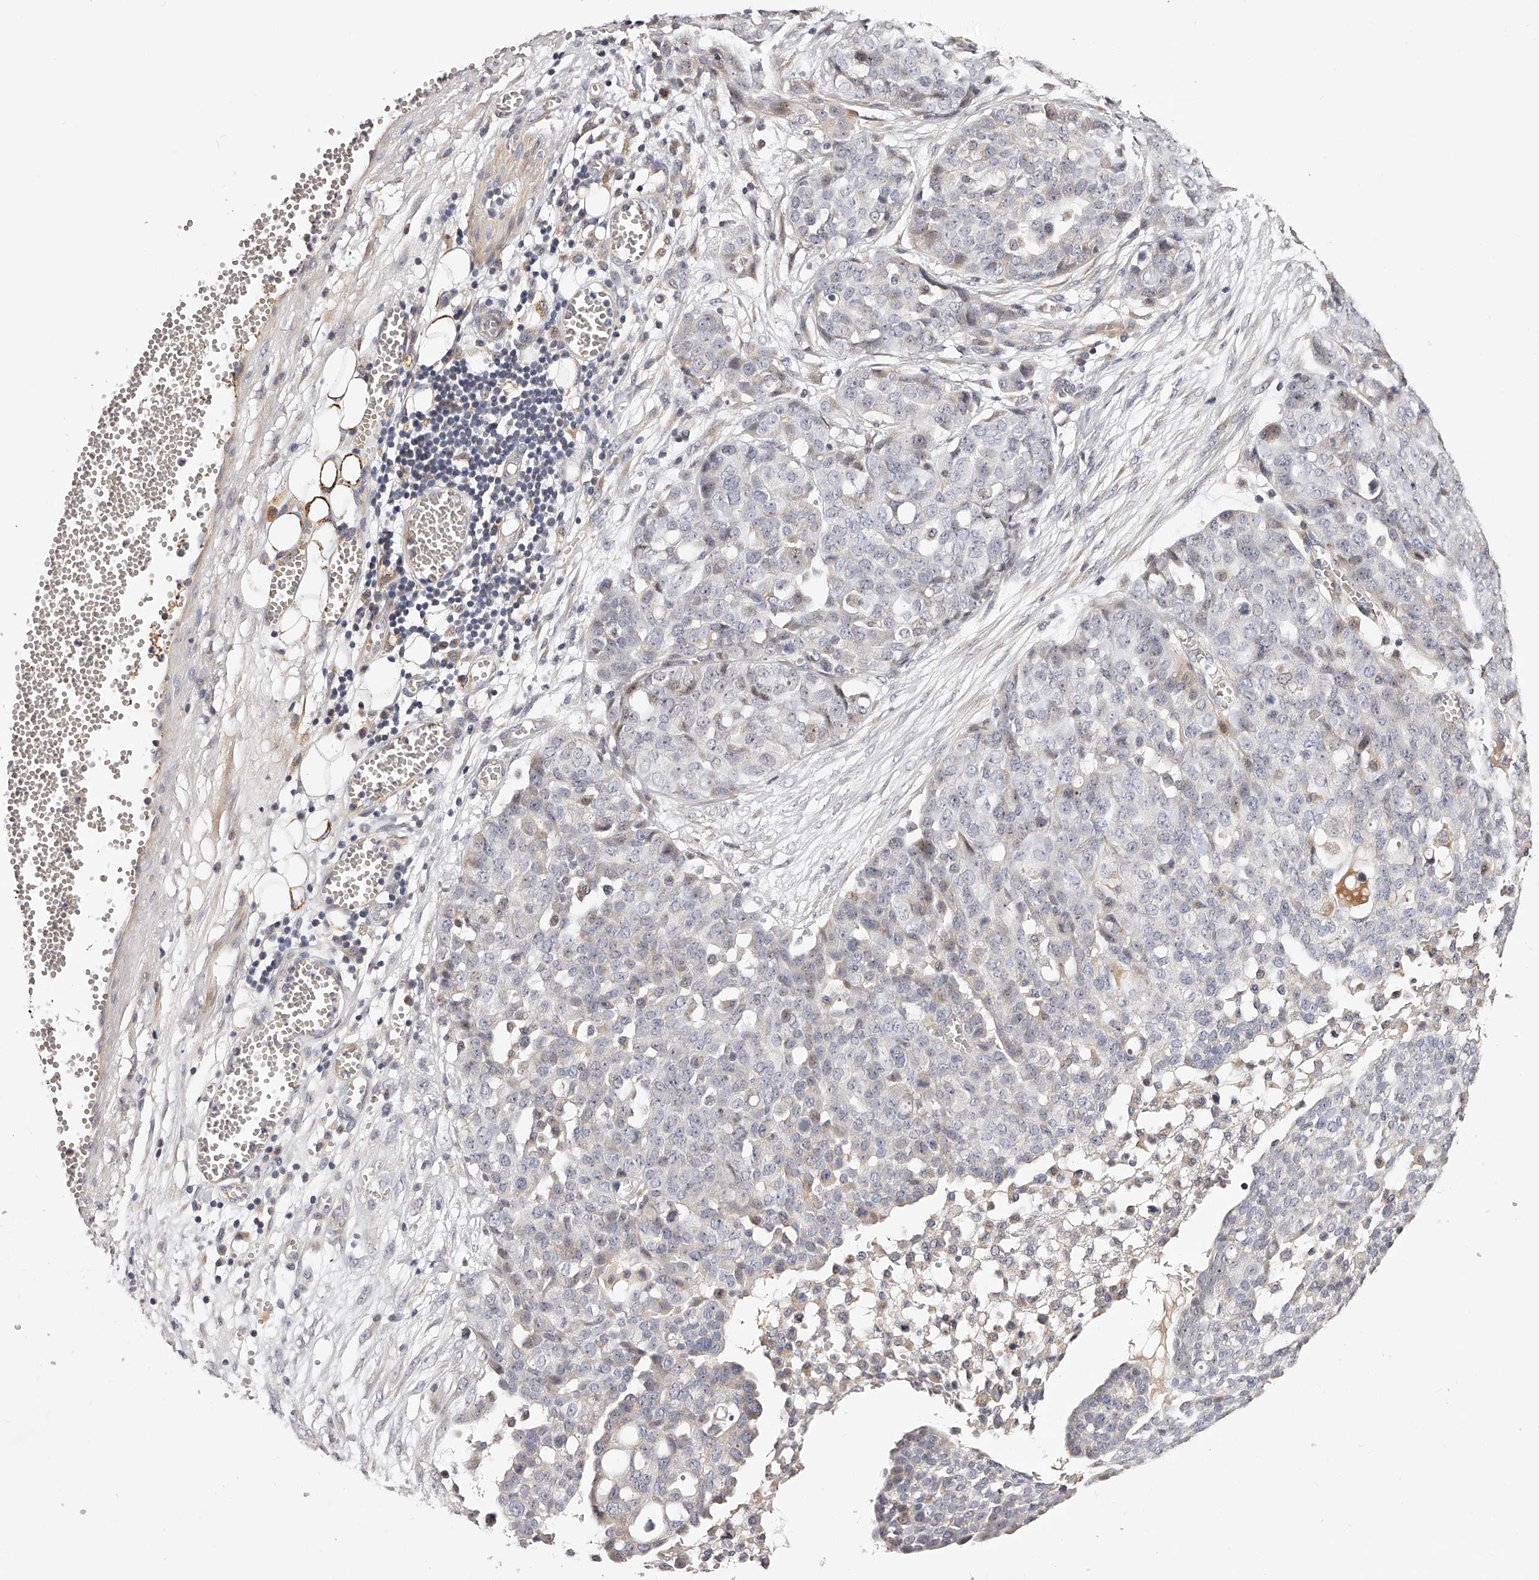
{"staining": {"intensity": "negative", "quantity": "none", "location": "none"}, "tissue": "ovarian cancer", "cell_type": "Tumor cells", "image_type": "cancer", "snomed": [{"axis": "morphology", "description": "Cystadenocarcinoma, serous, NOS"}, {"axis": "topography", "description": "Soft tissue"}, {"axis": "topography", "description": "Ovary"}], "caption": "There is no significant staining in tumor cells of ovarian cancer.", "gene": "ZNF502", "patient": {"sex": "female", "age": 57}}